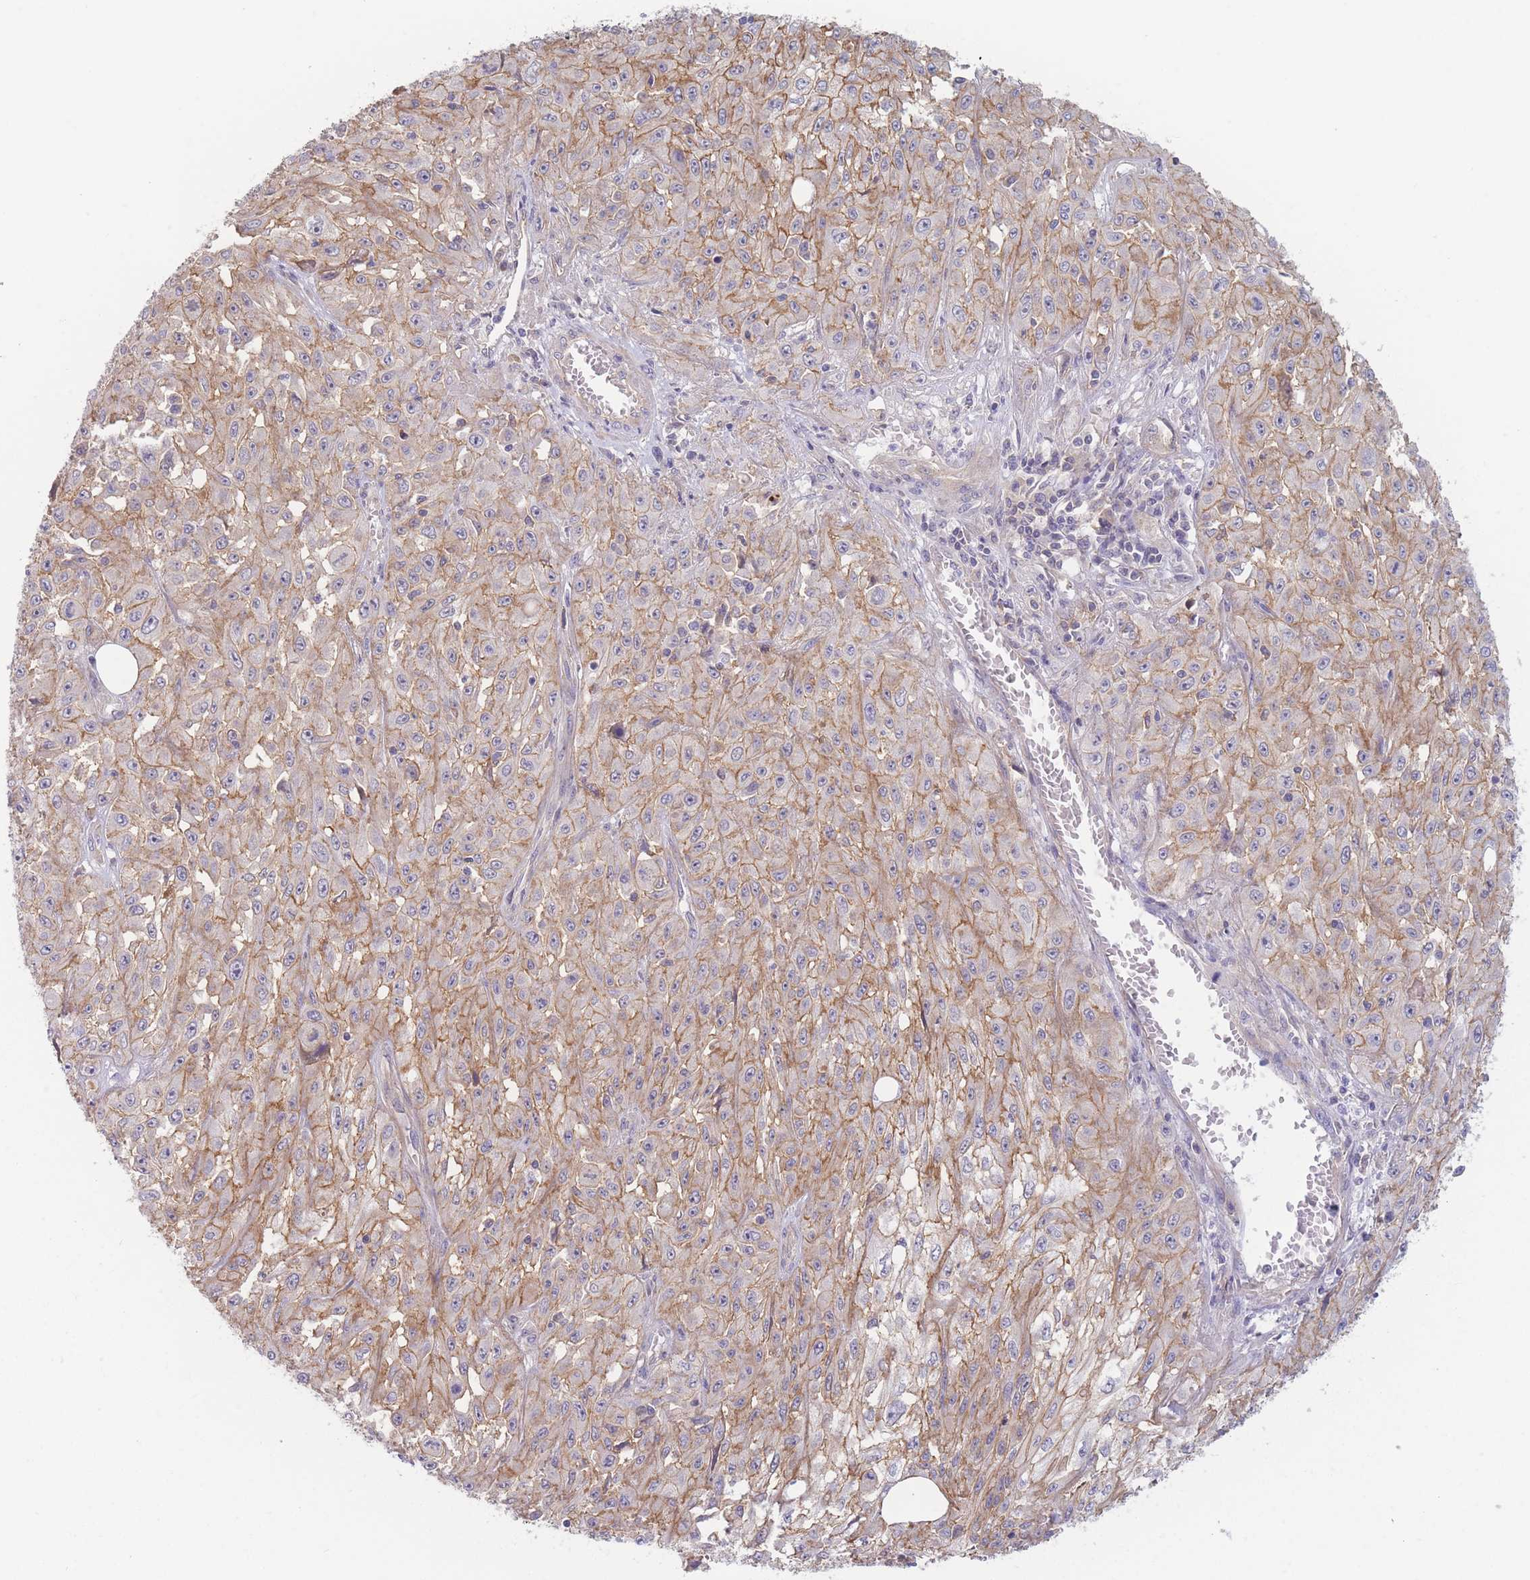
{"staining": {"intensity": "moderate", "quantity": ">75%", "location": "cytoplasmic/membranous"}, "tissue": "skin cancer", "cell_type": "Tumor cells", "image_type": "cancer", "snomed": [{"axis": "morphology", "description": "Squamous cell carcinoma, NOS"}, {"axis": "morphology", "description": "Squamous cell carcinoma, metastatic, NOS"}, {"axis": "topography", "description": "Skin"}, {"axis": "topography", "description": "Lymph node"}], "caption": "Immunohistochemical staining of human squamous cell carcinoma (skin) demonstrates medium levels of moderate cytoplasmic/membranous positivity in about >75% of tumor cells. (Brightfield microscopy of DAB IHC at high magnification).", "gene": "WDR93", "patient": {"sex": "male", "age": 75}}